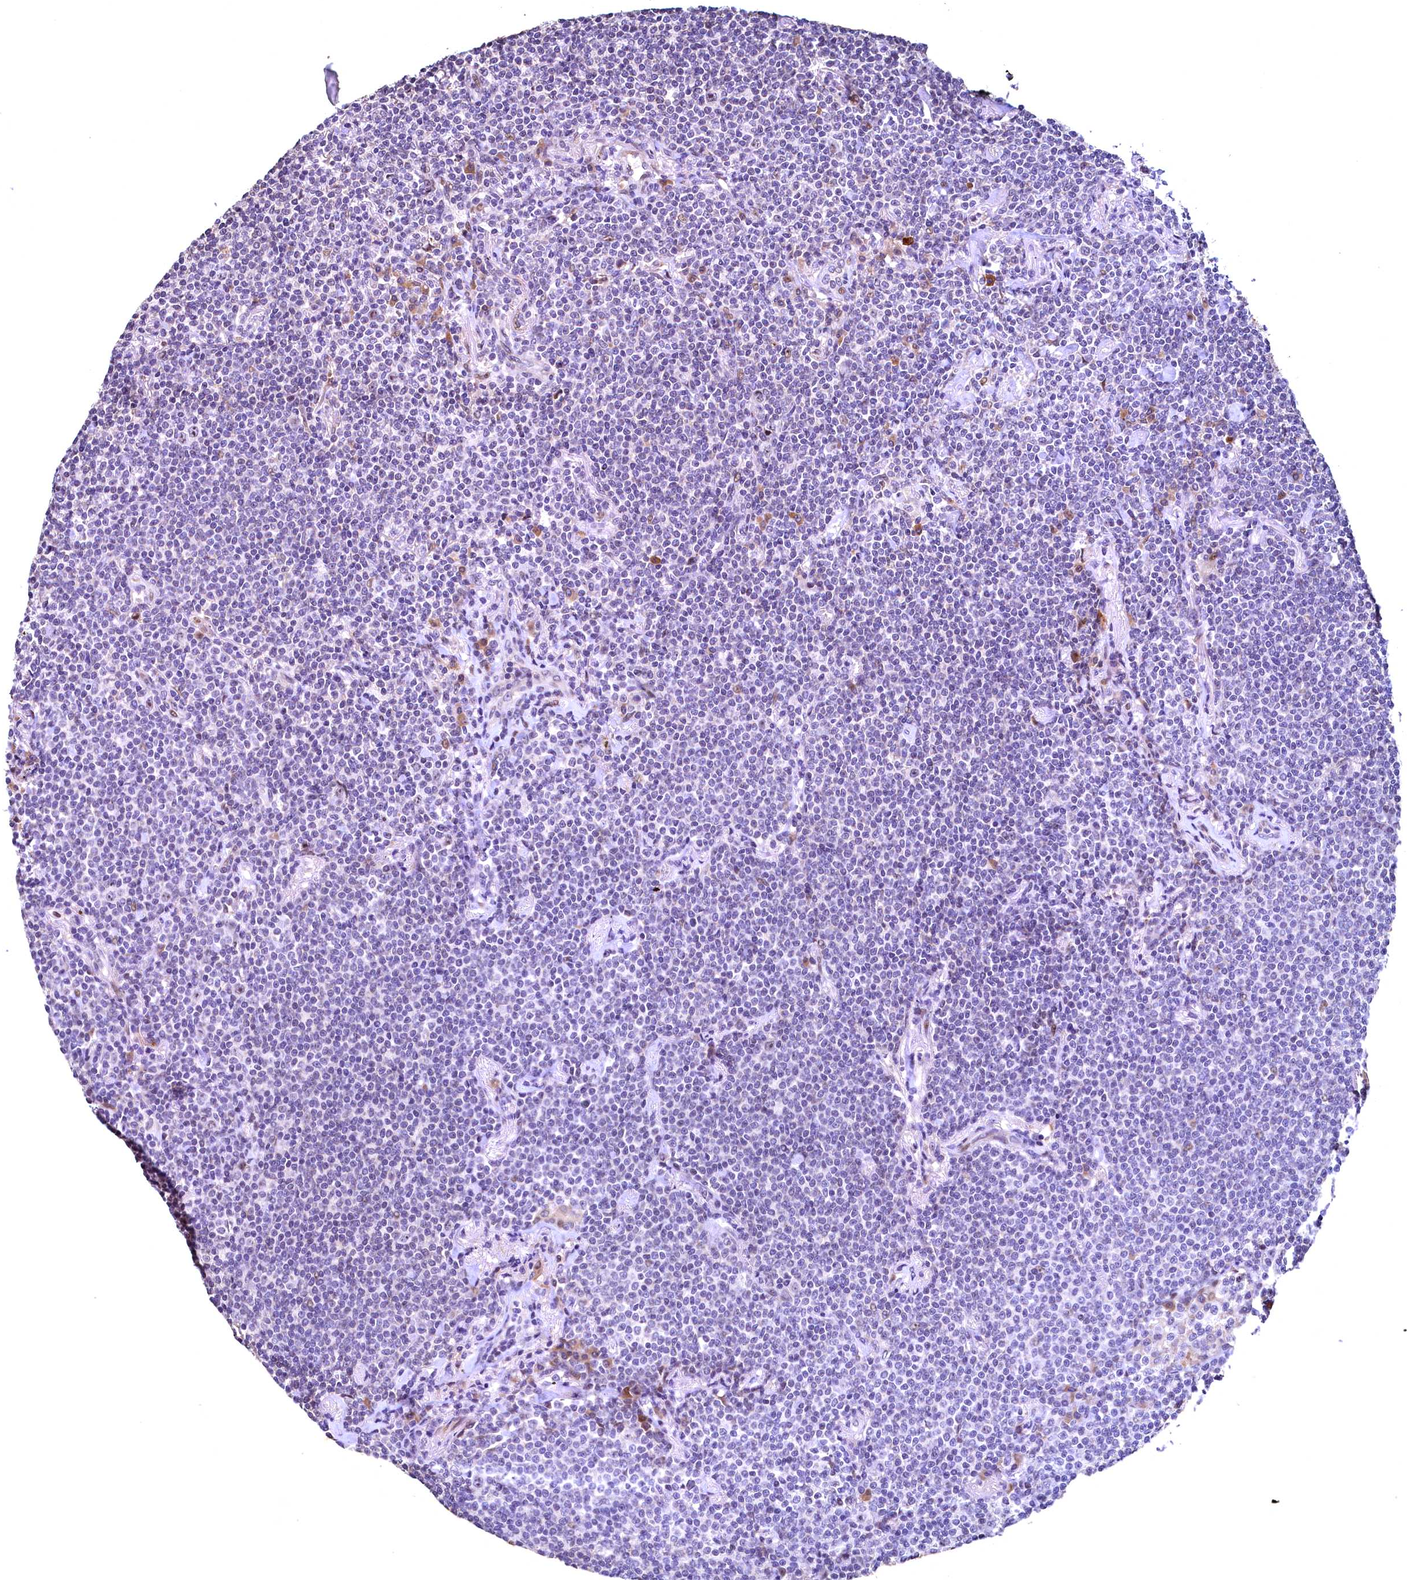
{"staining": {"intensity": "negative", "quantity": "none", "location": "none"}, "tissue": "lymphoma", "cell_type": "Tumor cells", "image_type": "cancer", "snomed": [{"axis": "morphology", "description": "Malignant lymphoma, non-Hodgkin's type, Low grade"}, {"axis": "topography", "description": "Lung"}], "caption": "High power microscopy photomicrograph of an IHC photomicrograph of low-grade malignant lymphoma, non-Hodgkin's type, revealing no significant staining in tumor cells. (DAB IHC visualized using brightfield microscopy, high magnification).", "gene": "LATS2", "patient": {"sex": "female", "age": 71}}